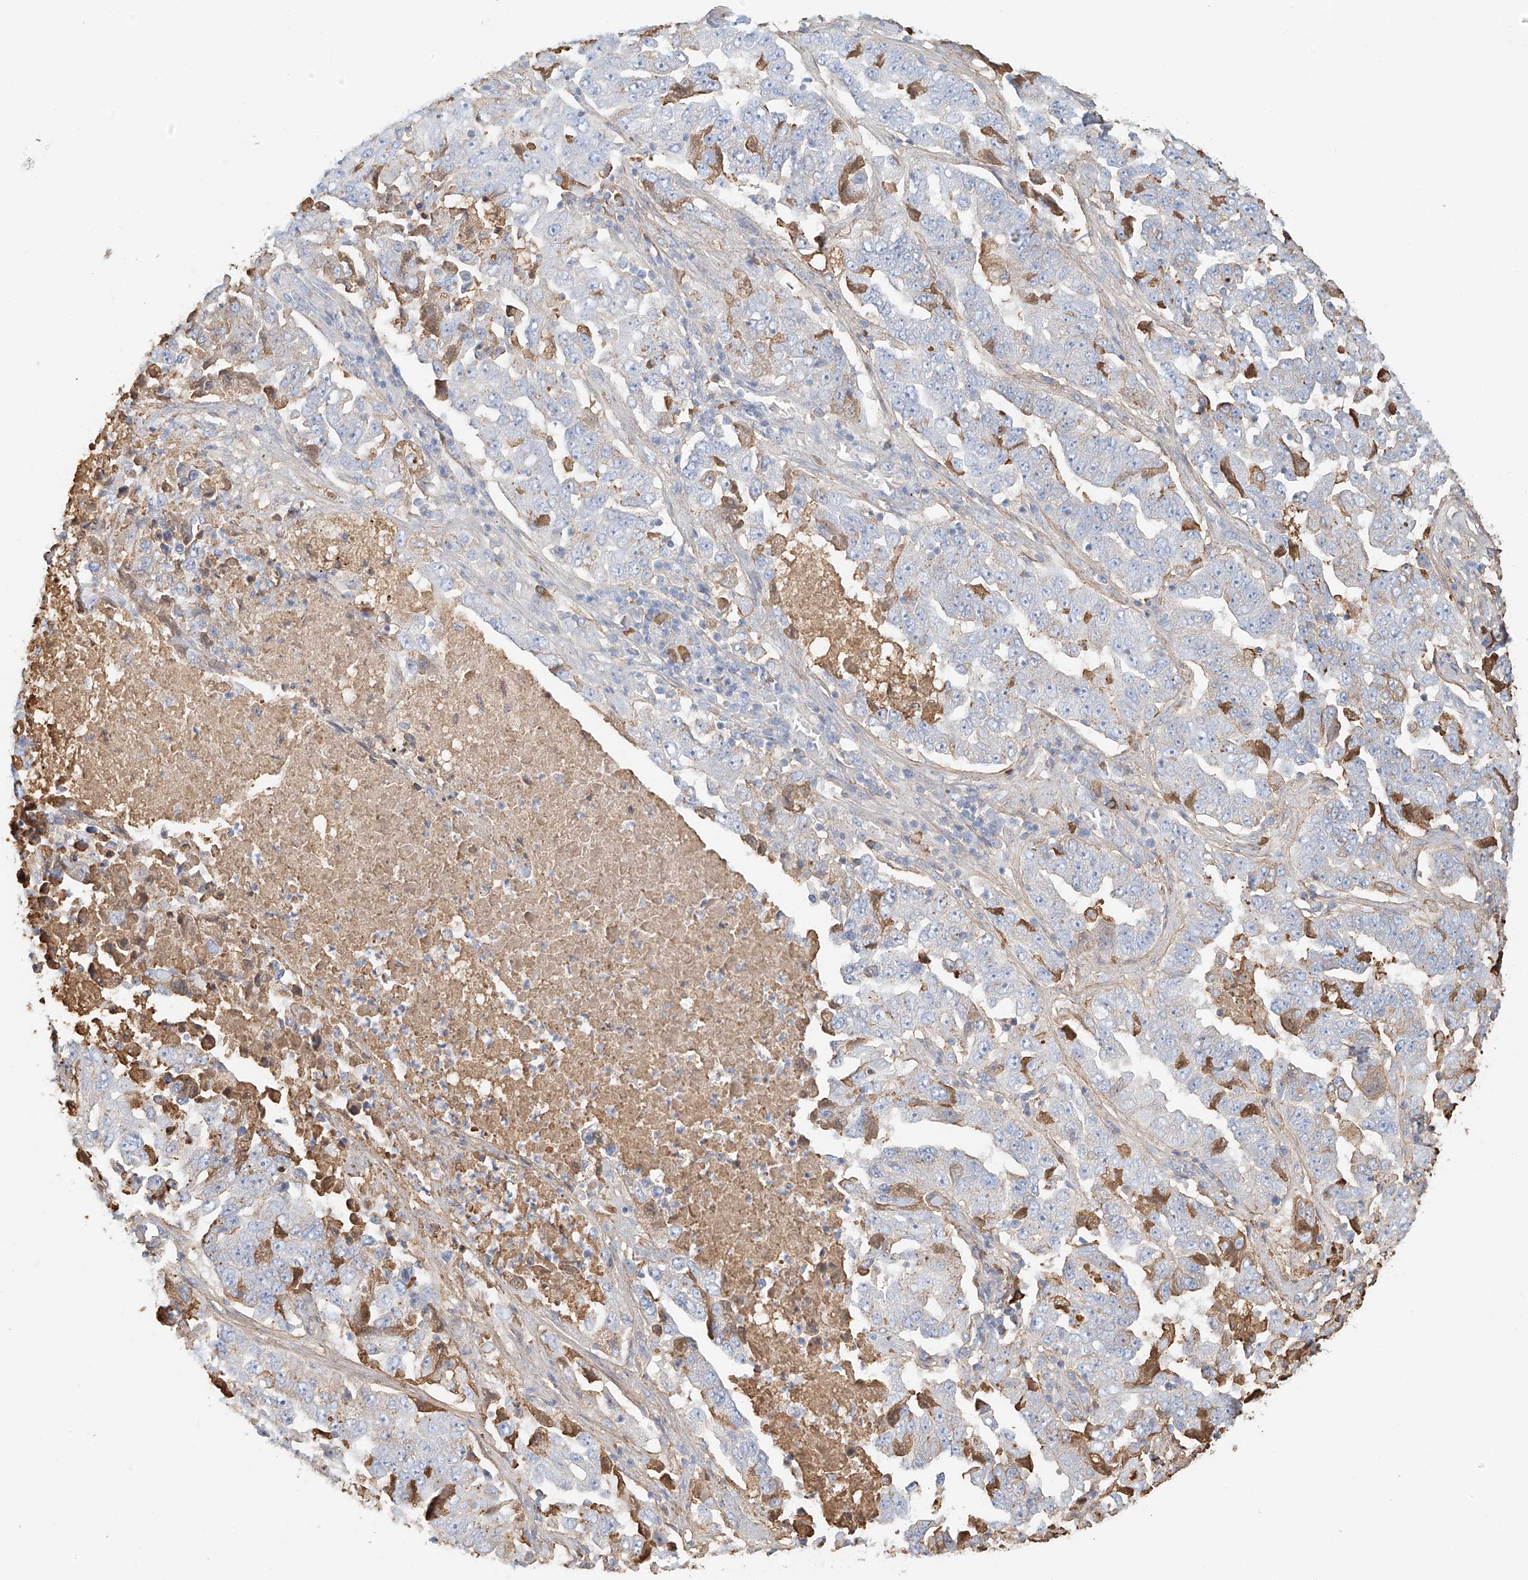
{"staining": {"intensity": "moderate", "quantity": "<25%", "location": "cytoplasmic/membranous"}, "tissue": "lung cancer", "cell_type": "Tumor cells", "image_type": "cancer", "snomed": [{"axis": "morphology", "description": "Adenocarcinoma, NOS"}, {"axis": "topography", "description": "Lung"}], "caption": "IHC histopathology image of human lung cancer (adenocarcinoma) stained for a protein (brown), which reveals low levels of moderate cytoplasmic/membranous positivity in approximately <25% of tumor cells.", "gene": "ZFP30", "patient": {"sex": "female", "age": 51}}